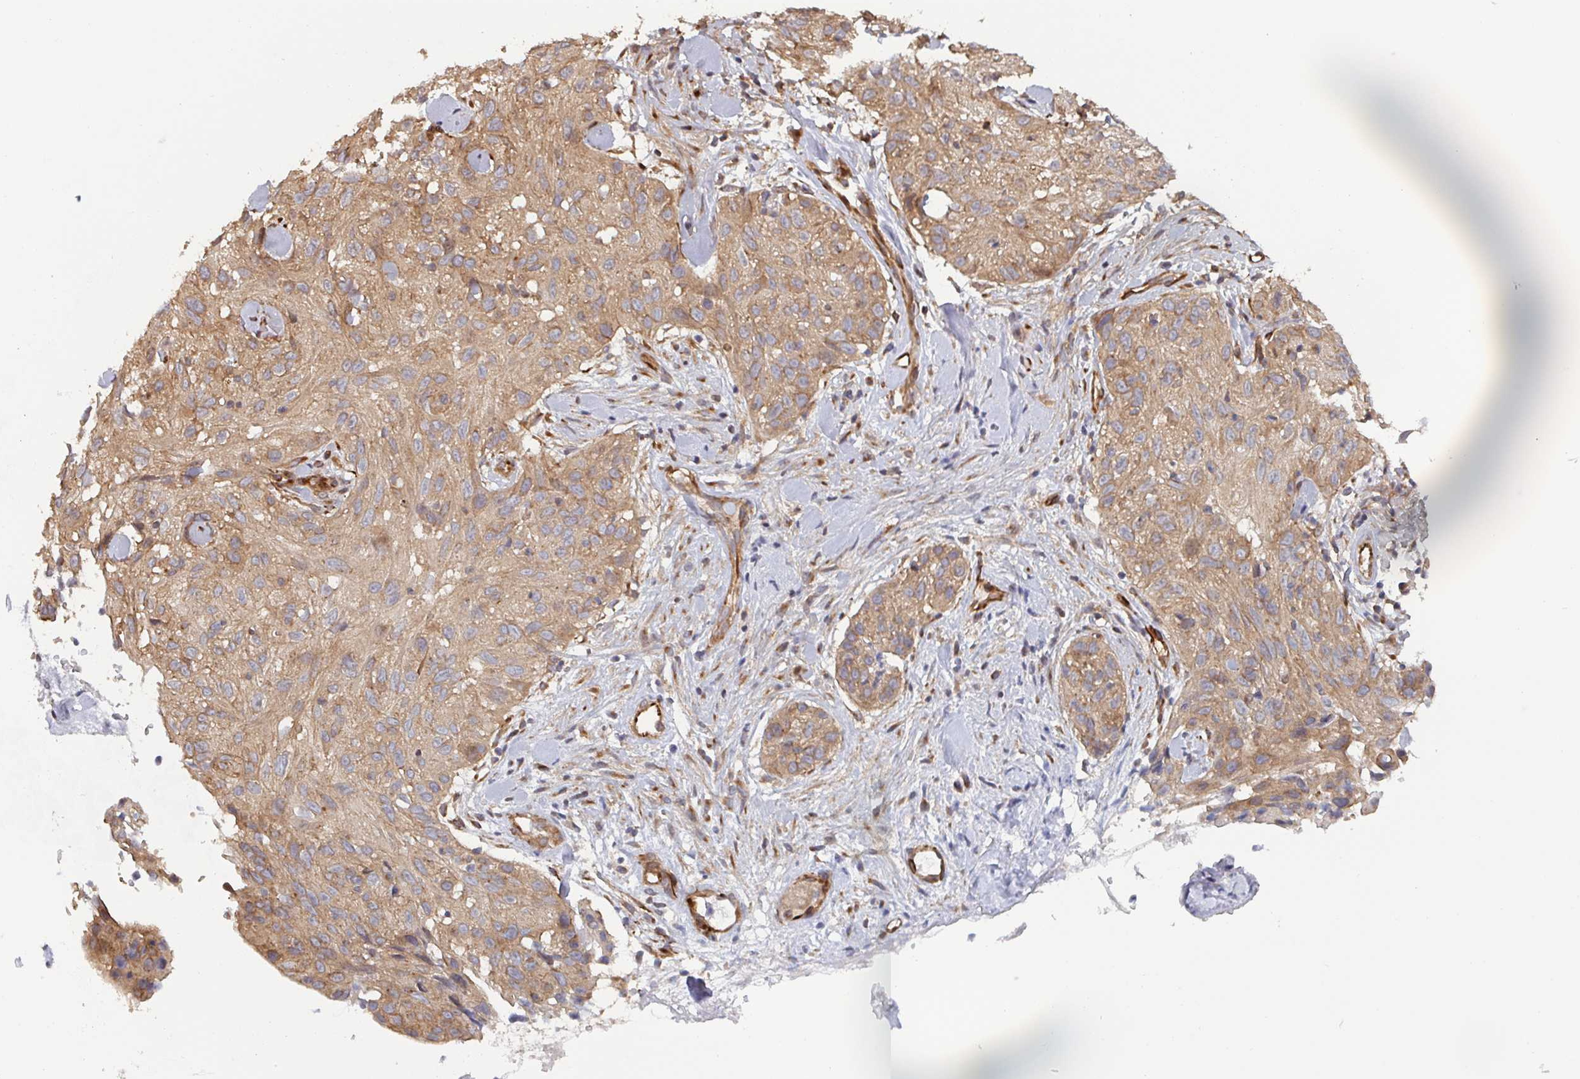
{"staining": {"intensity": "weak", "quantity": ">75%", "location": "cytoplasmic/membranous"}, "tissue": "skin cancer", "cell_type": "Tumor cells", "image_type": "cancer", "snomed": [{"axis": "morphology", "description": "Squamous cell carcinoma, NOS"}, {"axis": "topography", "description": "Skin"}], "caption": "A brown stain highlights weak cytoplasmic/membranous expression of a protein in squamous cell carcinoma (skin) tumor cells. (brown staining indicates protein expression, while blue staining denotes nuclei).", "gene": "DVL3", "patient": {"sex": "male", "age": 82}}